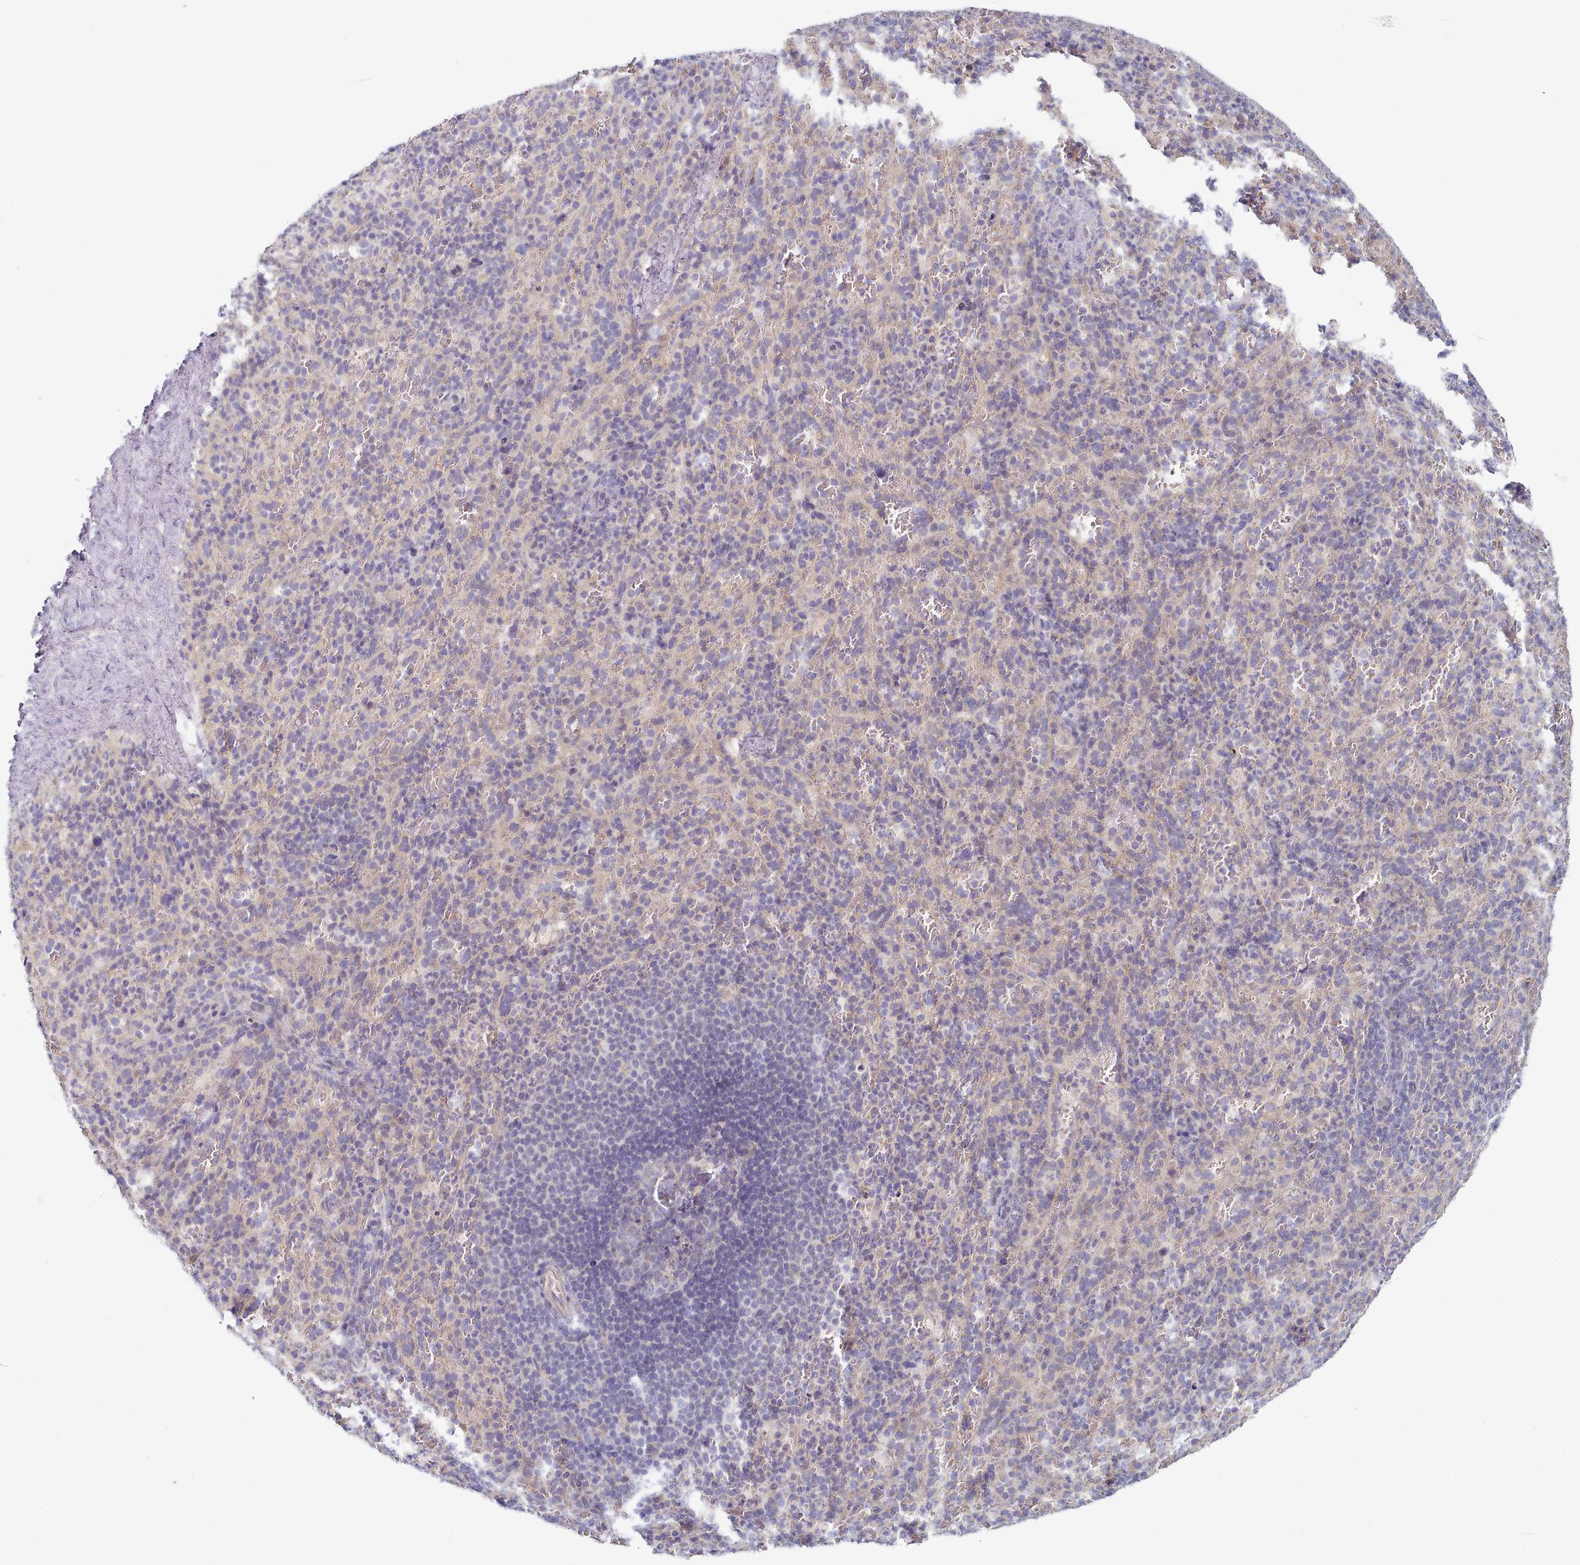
{"staining": {"intensity": "negative", "quantity": "none", "location": "none"}, "tissue": "spleen", "cell_type": "Cells in red pulp", "image_type": "normal", "snomed": [{"axis": "morphology", "description": "Normal tissue, NOS"}, {"axis": "topography", "description": "Spleen"}], "caption": "Protein analysis of benign spleen reveals no significant expression in cells in red pulp. (DAB IHC with hematoxylin counter stain).", "gene": "TYW1B", "patient": {"sex": "female", "age": 21}}